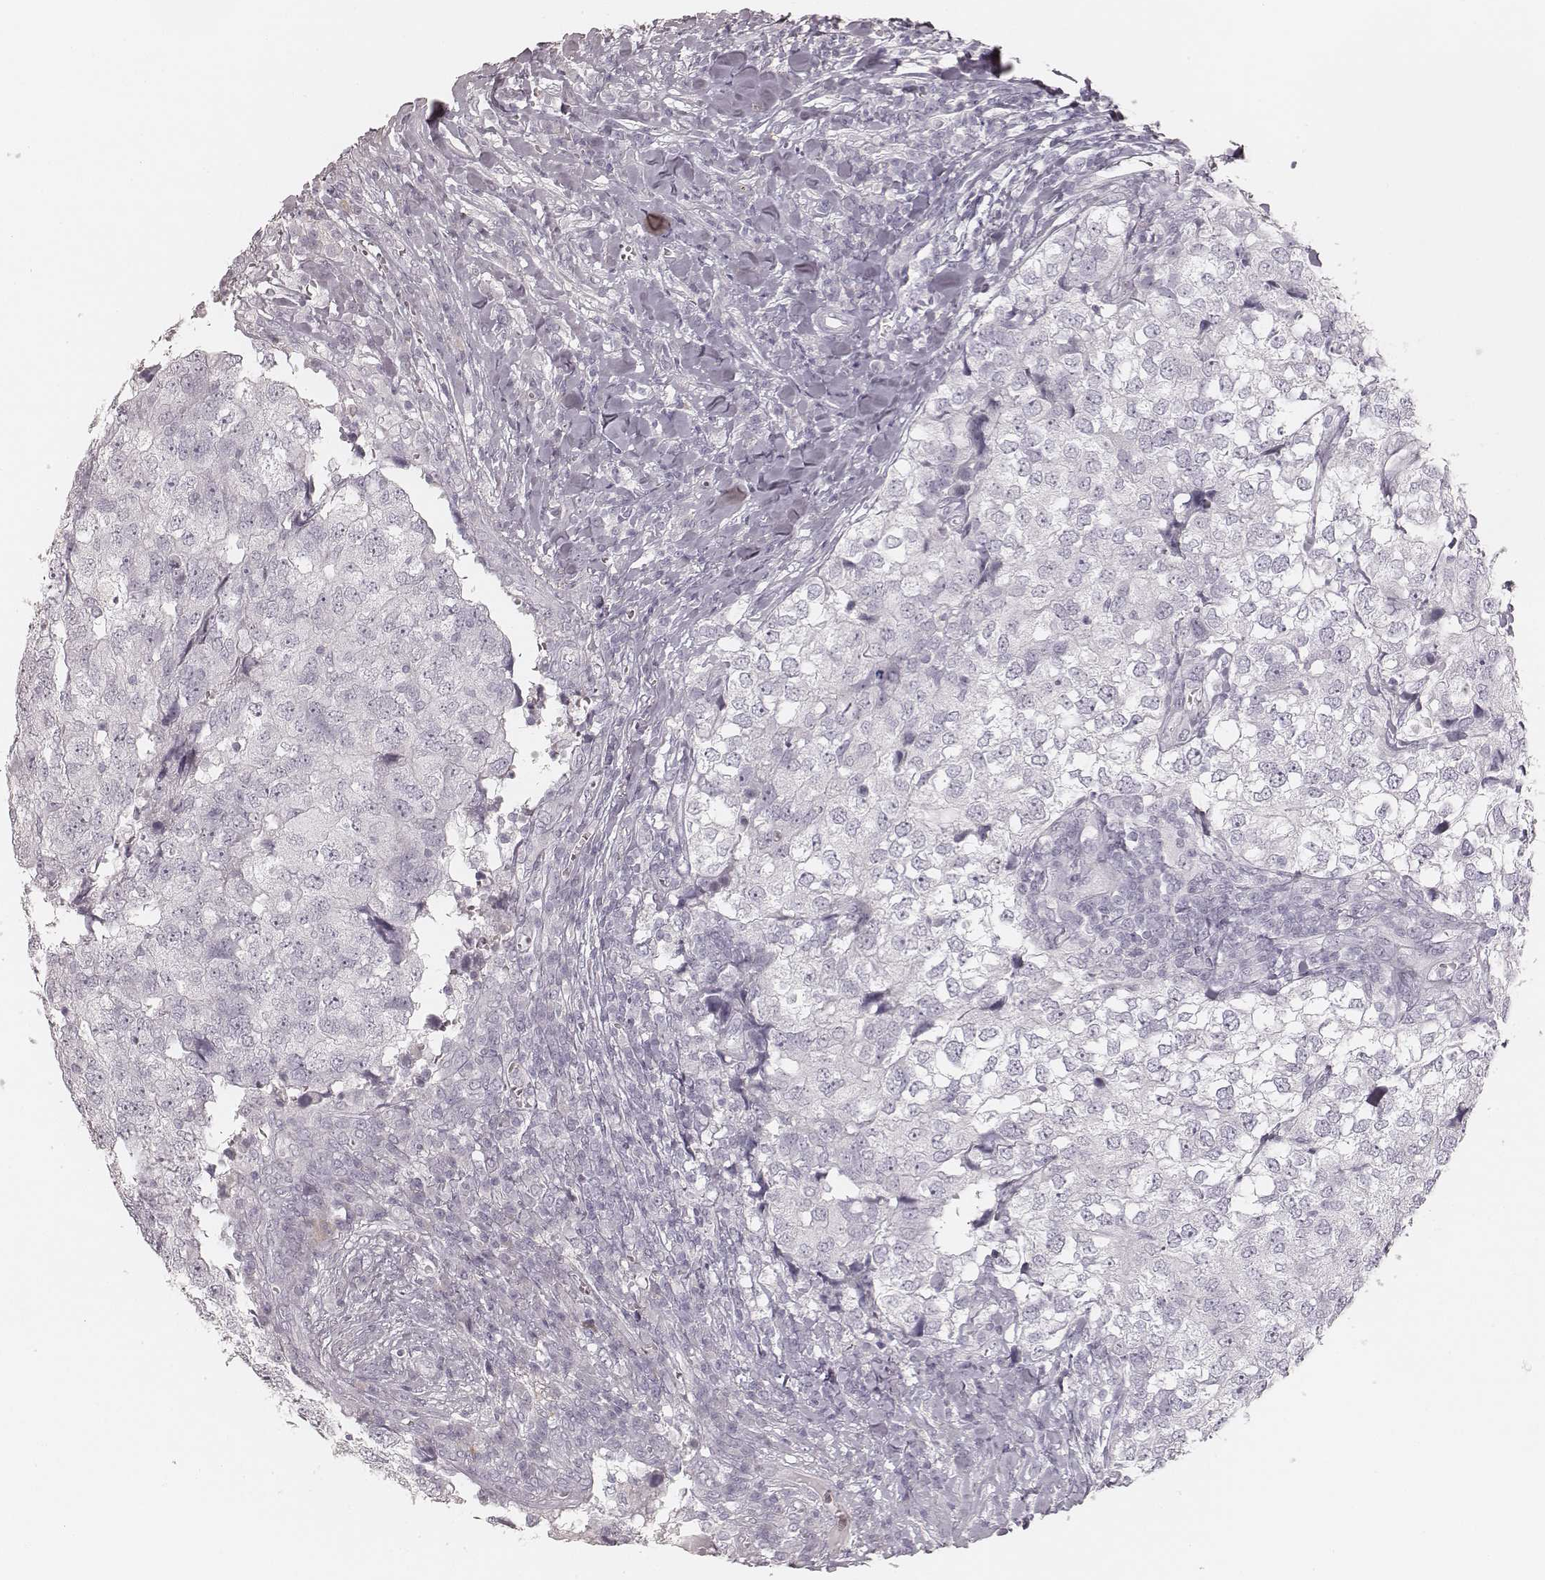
{"staining": {"intensity": "negative", "quantity": "none", "location": "none"}, "tissue": "breast cancer", "cell_type": "Tumor cells", "image_type": "cancer", "snomed": [{"axis": "morphology", "description": "Duct carcinoma"}, {"axis": "topography", "description": "Breast"}], "caption": "High magnification brightfield microscopy of breast cancer (infiltrating ductal carcinoma) stained with DAB (3,3'-diaminobenzidine) (brown) and counterstained with hematoxylin (blue): tumor cells show no significant staining. (Stains: DAB (3,3'-diaminobenzidine) IHC with hematoxylin counter stain, Microscopy: brightfield microscopy at high magnification).", "gene": "KRT82", "patient": {"sex": "female", "age": 30}}